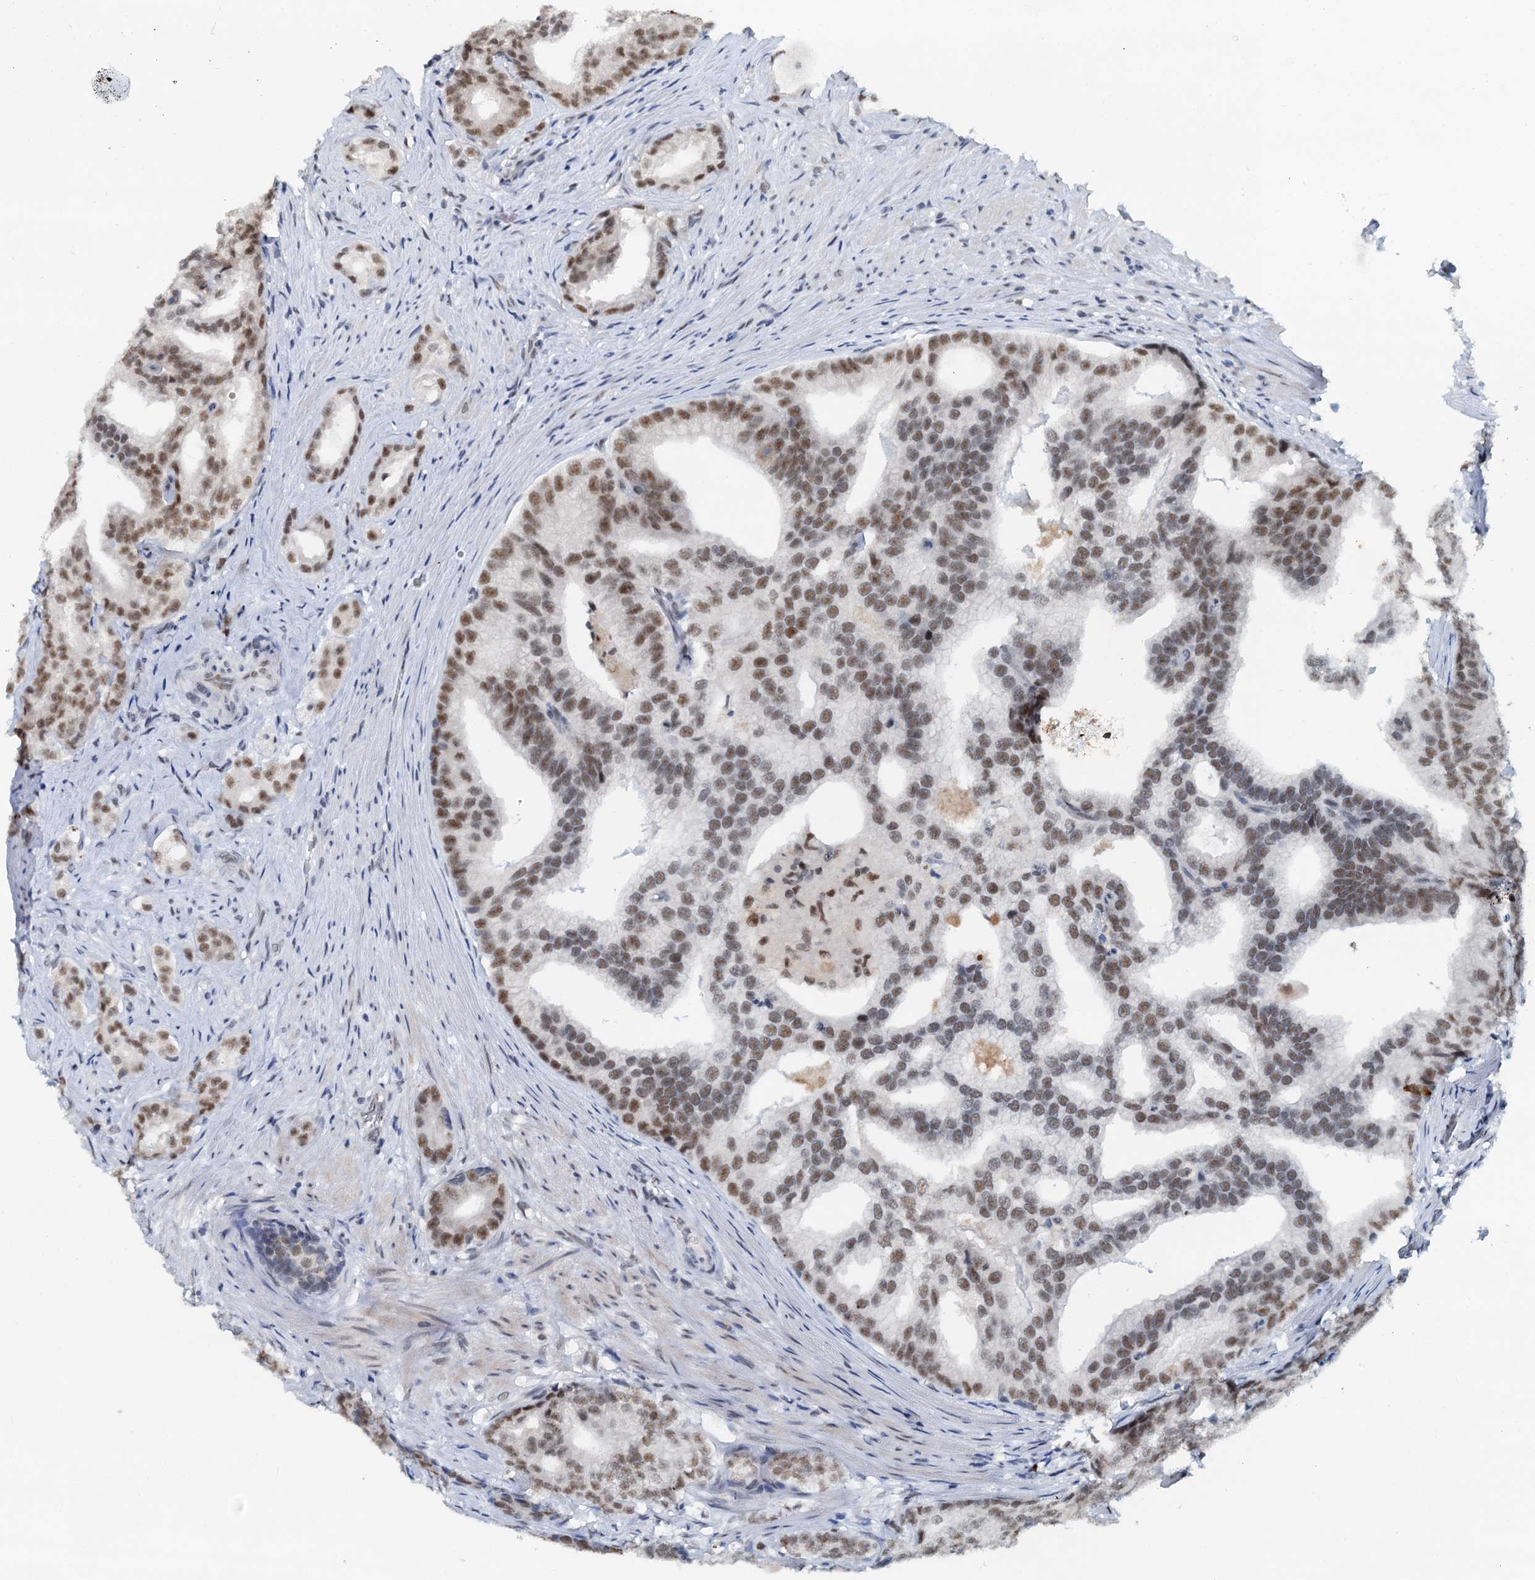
{"staining": {"intensity": "moderate", "quantity": ">75%", "location": "nuclear"}, "tissue": "prostate cancer", "cell_type": "Tumor cells", "image_type": "cancer", "snomed": [{"axis": "morphology", "description": "Adenocarcinoma, Low grade"}, {"axis": "topography", "description": "Prostate"}], "caption": "Protein expression analysis of human prostate cancer reveals moderate nuclear expression in about >75% of tumor cells.", "gene": "SNRPD1", "patient": {"sex": "male", "age": 71}}